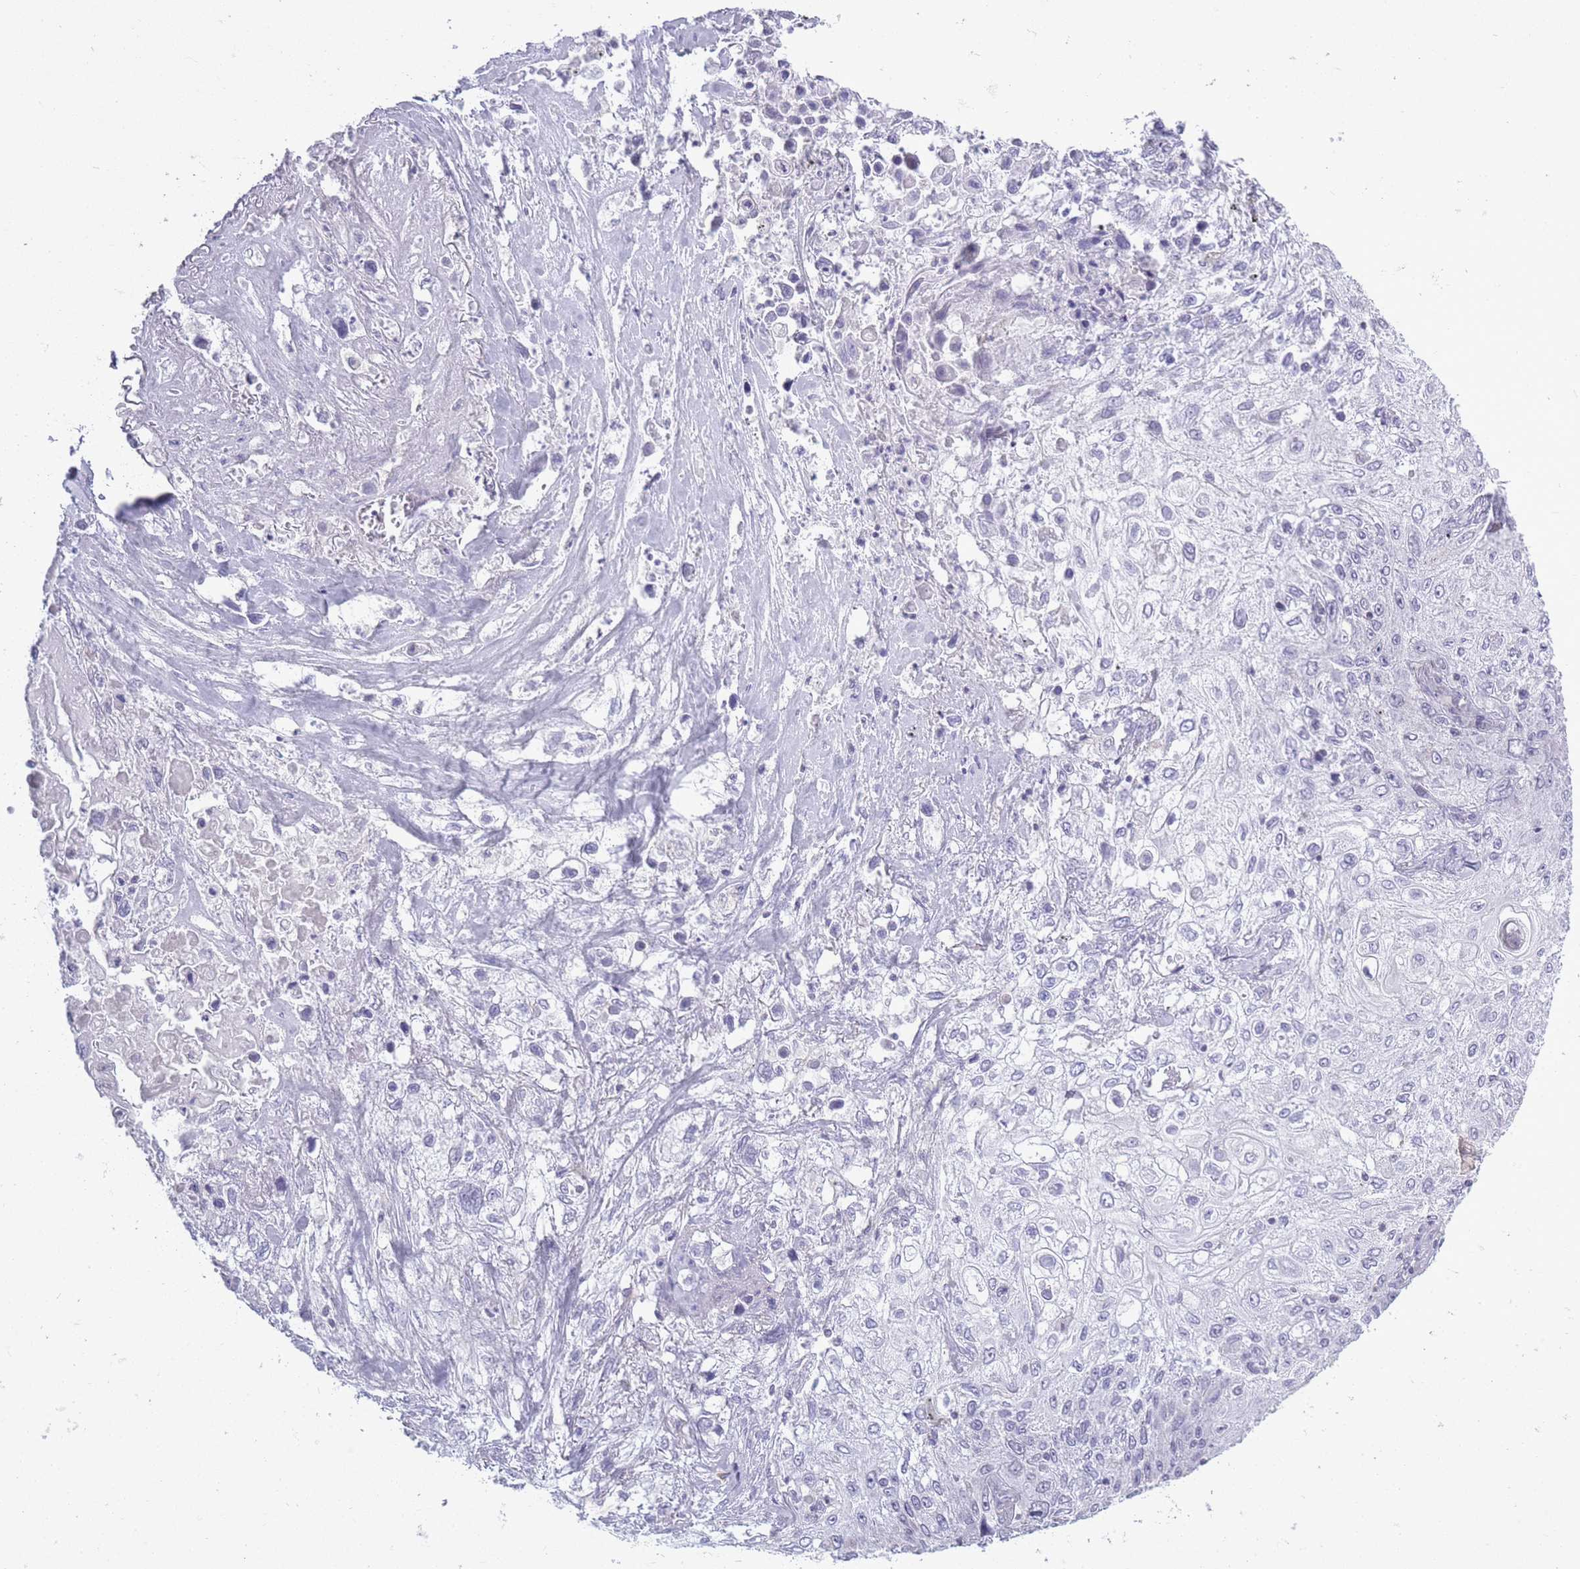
{"staining": {"intensity": "negative", "quantity": "none", "location": "none"}, "tissue": "lung cancer", "cell_type": "Tumor cells", "image_type": "cancer", "snomed": [{"axis": "morphology", "description": "Squamous cell carcinoma, NOS"}, {"axis": "topography", "description": "Lung"}], "caption": "Histopathology image shows no significant protein positivity in tumor cells of squamous cell carcinoma (lung).", "gene": "ZBTB24", "patient": {"sex": "female", "age": 69}}